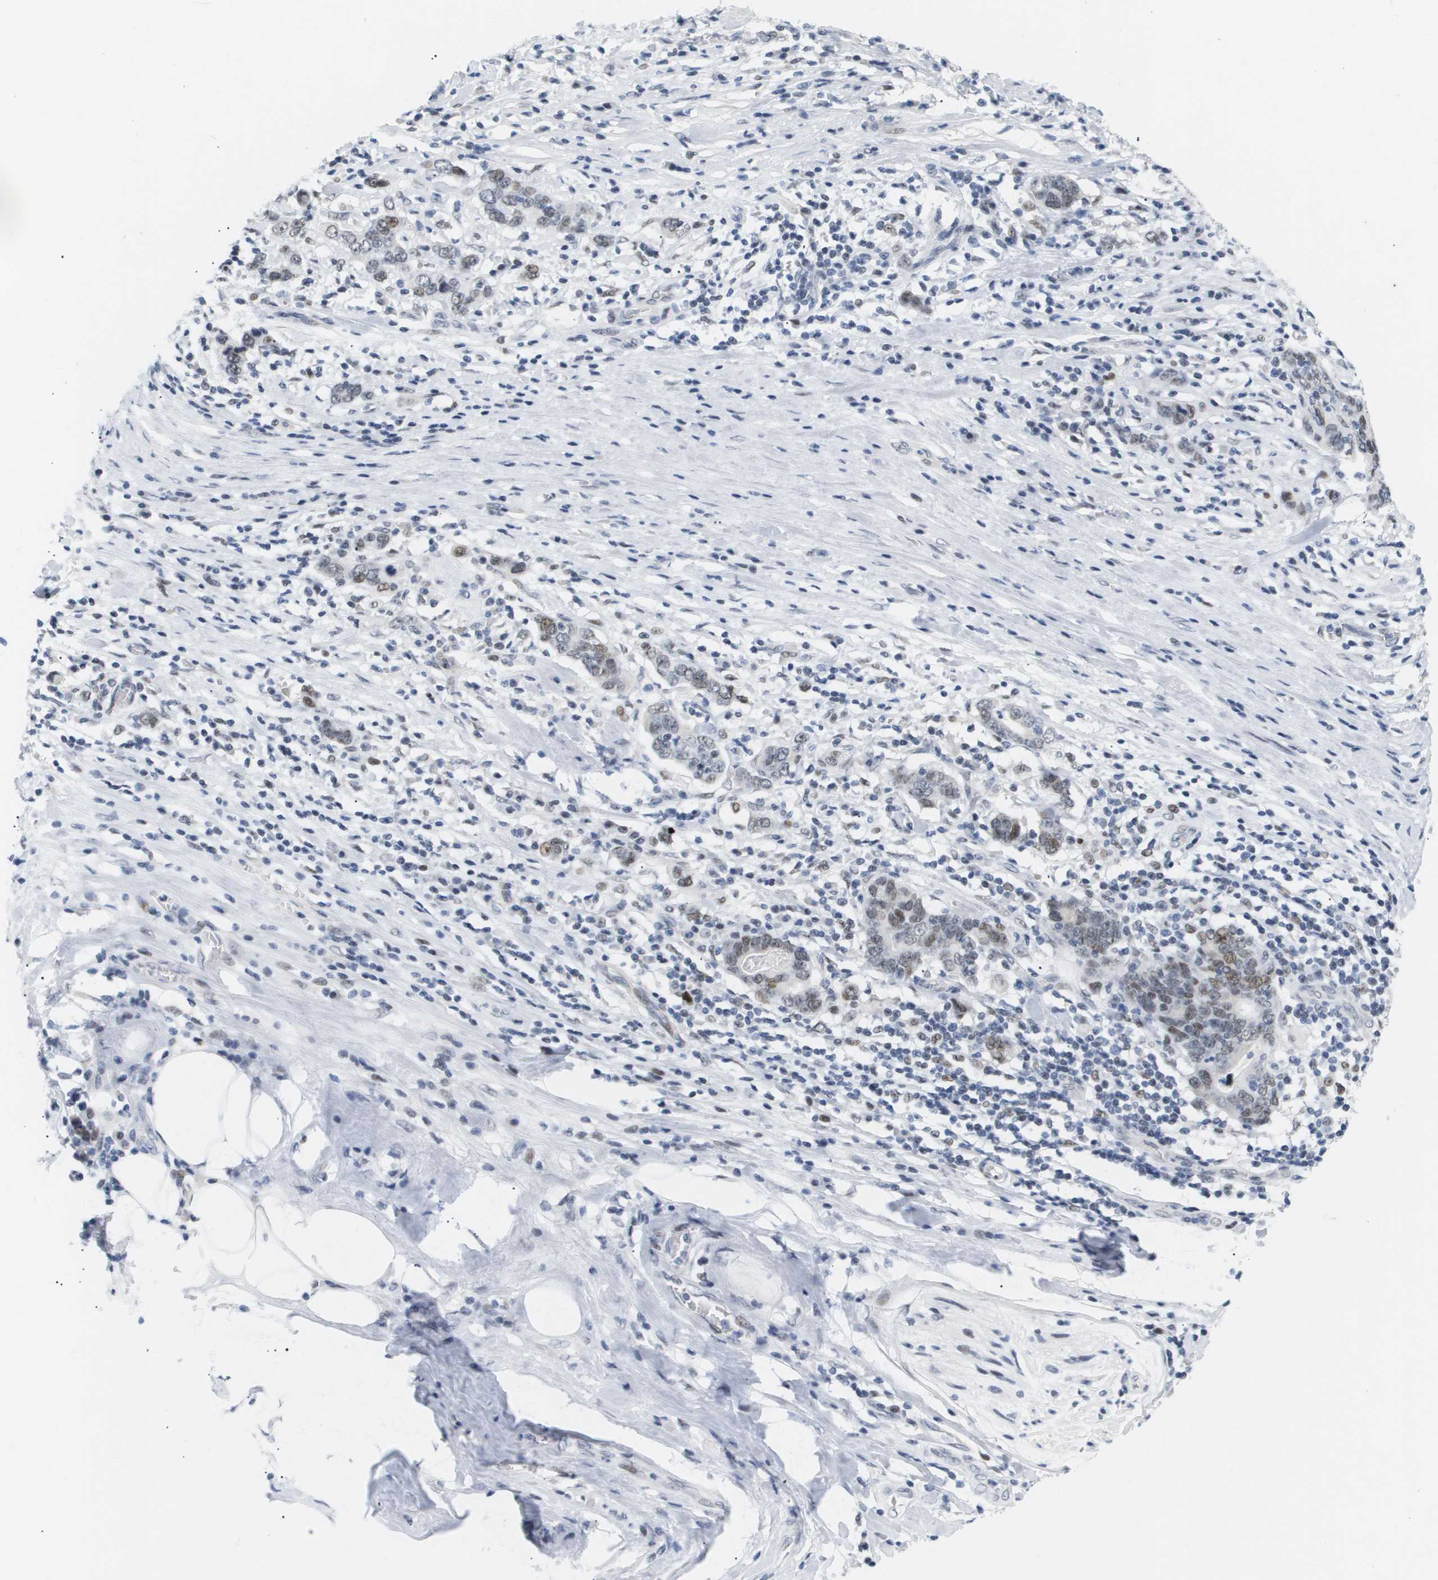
{"staining": {"intensity": "weak", "quantity": "25%-75%", "location": "nuclear"}, "tissue": "stomach cancer", "cell_type": "Tumor cells", "image_type": "cancer", "snomed": [{"axis": "morphology", "description": "Adenocarcinoma, NOS"}, {"axis": "topography", "description": "Stomach, lower"}], "caption": "The image displays immunohistochemical staining of stomach cancer (adenocarcinoma). There is weak nuclear staining is appreciated in approximately 25%-75% of tumor cells.", "gene": "PPARD", "patient": {"sex": "female", "age": 72}}